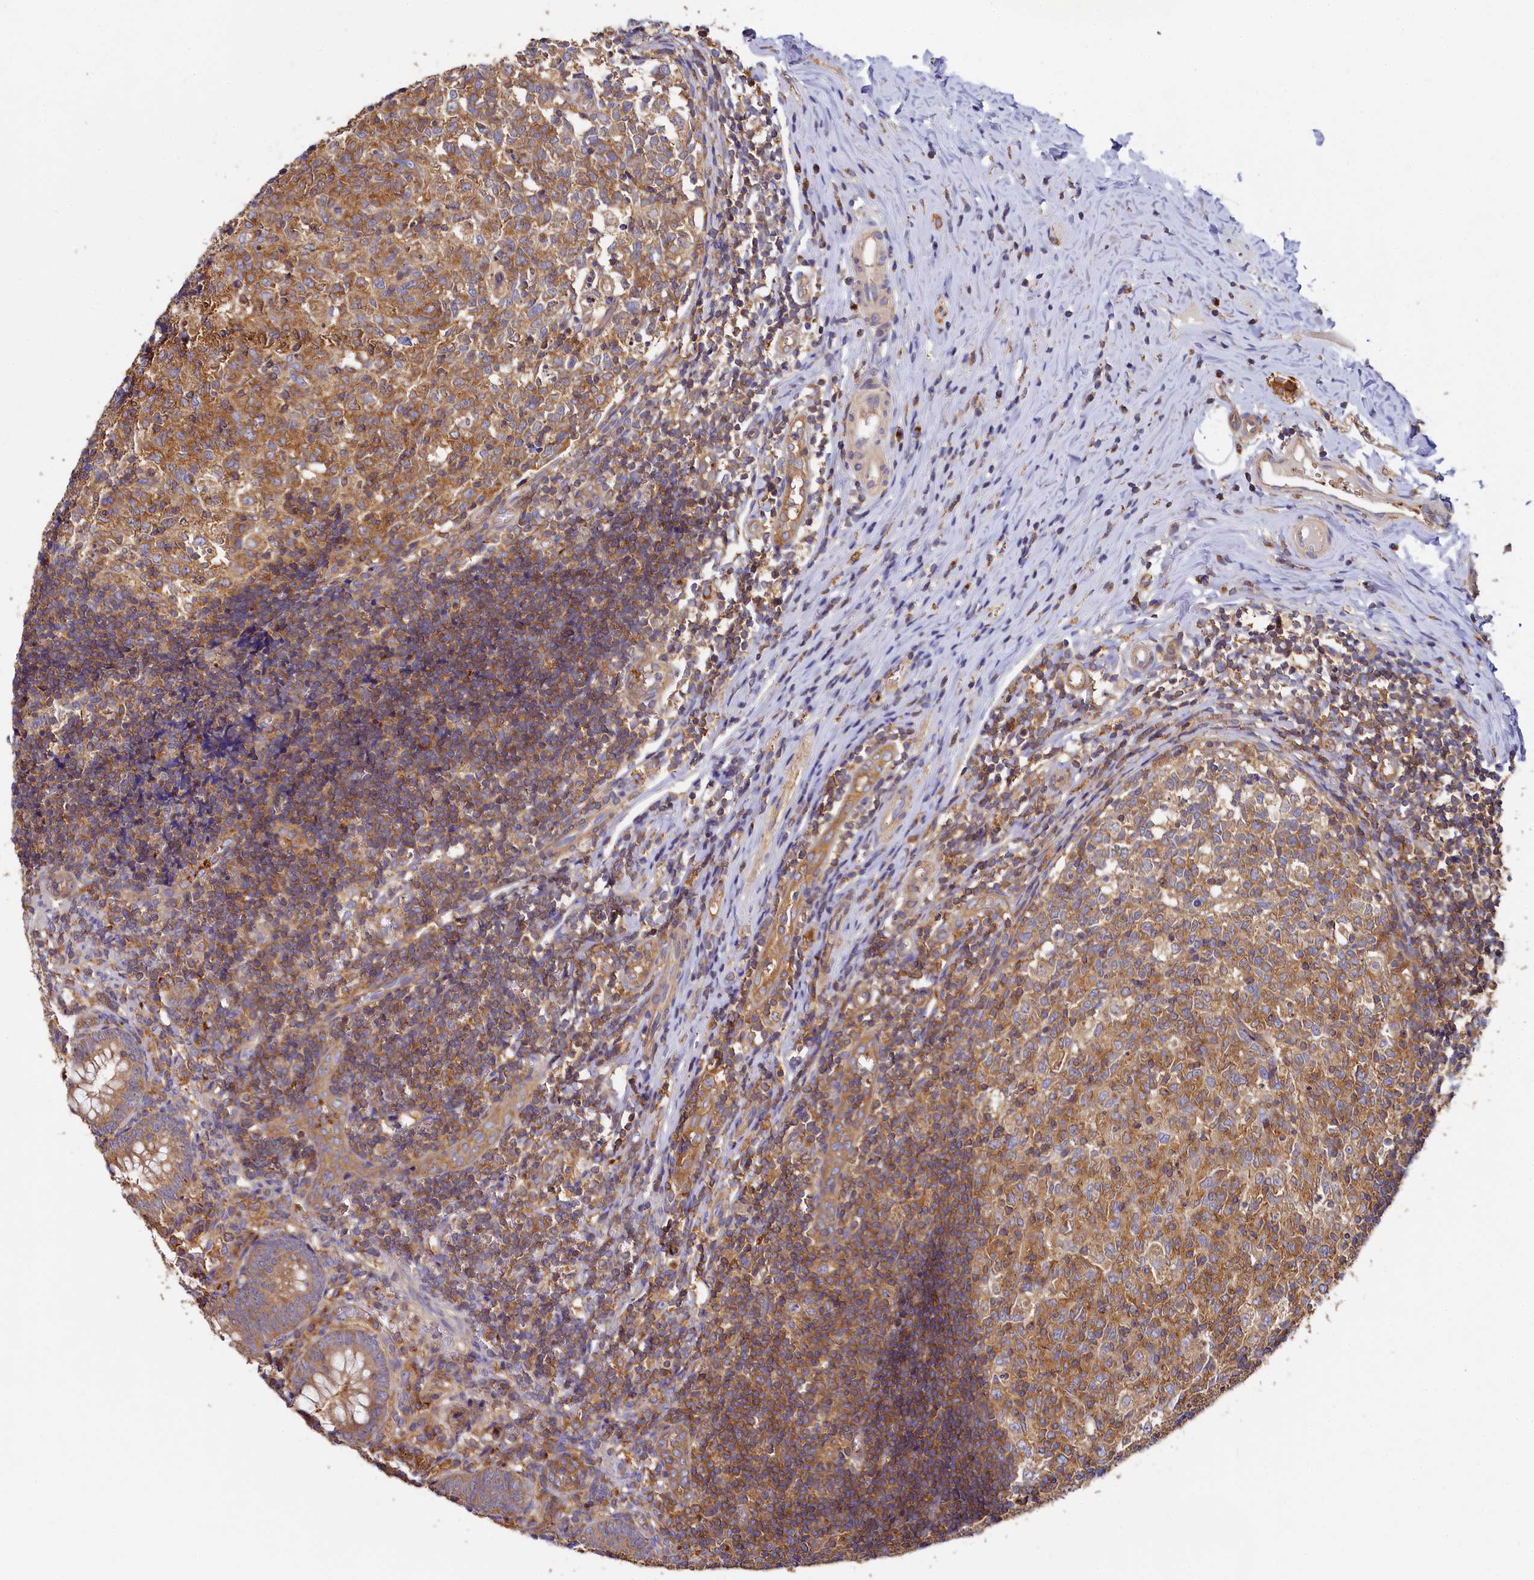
{"staining": {"intensity": "moderate", "quantity": ">75%", "location": "cytoplasmic/membranous"}, "tissue": "appendix", "cell_type": "Glandular cells", "image_type": "normal", "snomed": [{"axis": "morphology", "description": "Normal tissue, NOS"}, {"axis": "topography", "description": "Appendix"}], "caption": "An image of appendix stained for a protein shows moderate cytoplasmic/membranous brown staining in glandular cells.", "gene": "PPIP5K1", "patient": {"sex": "male", "age": 8}}